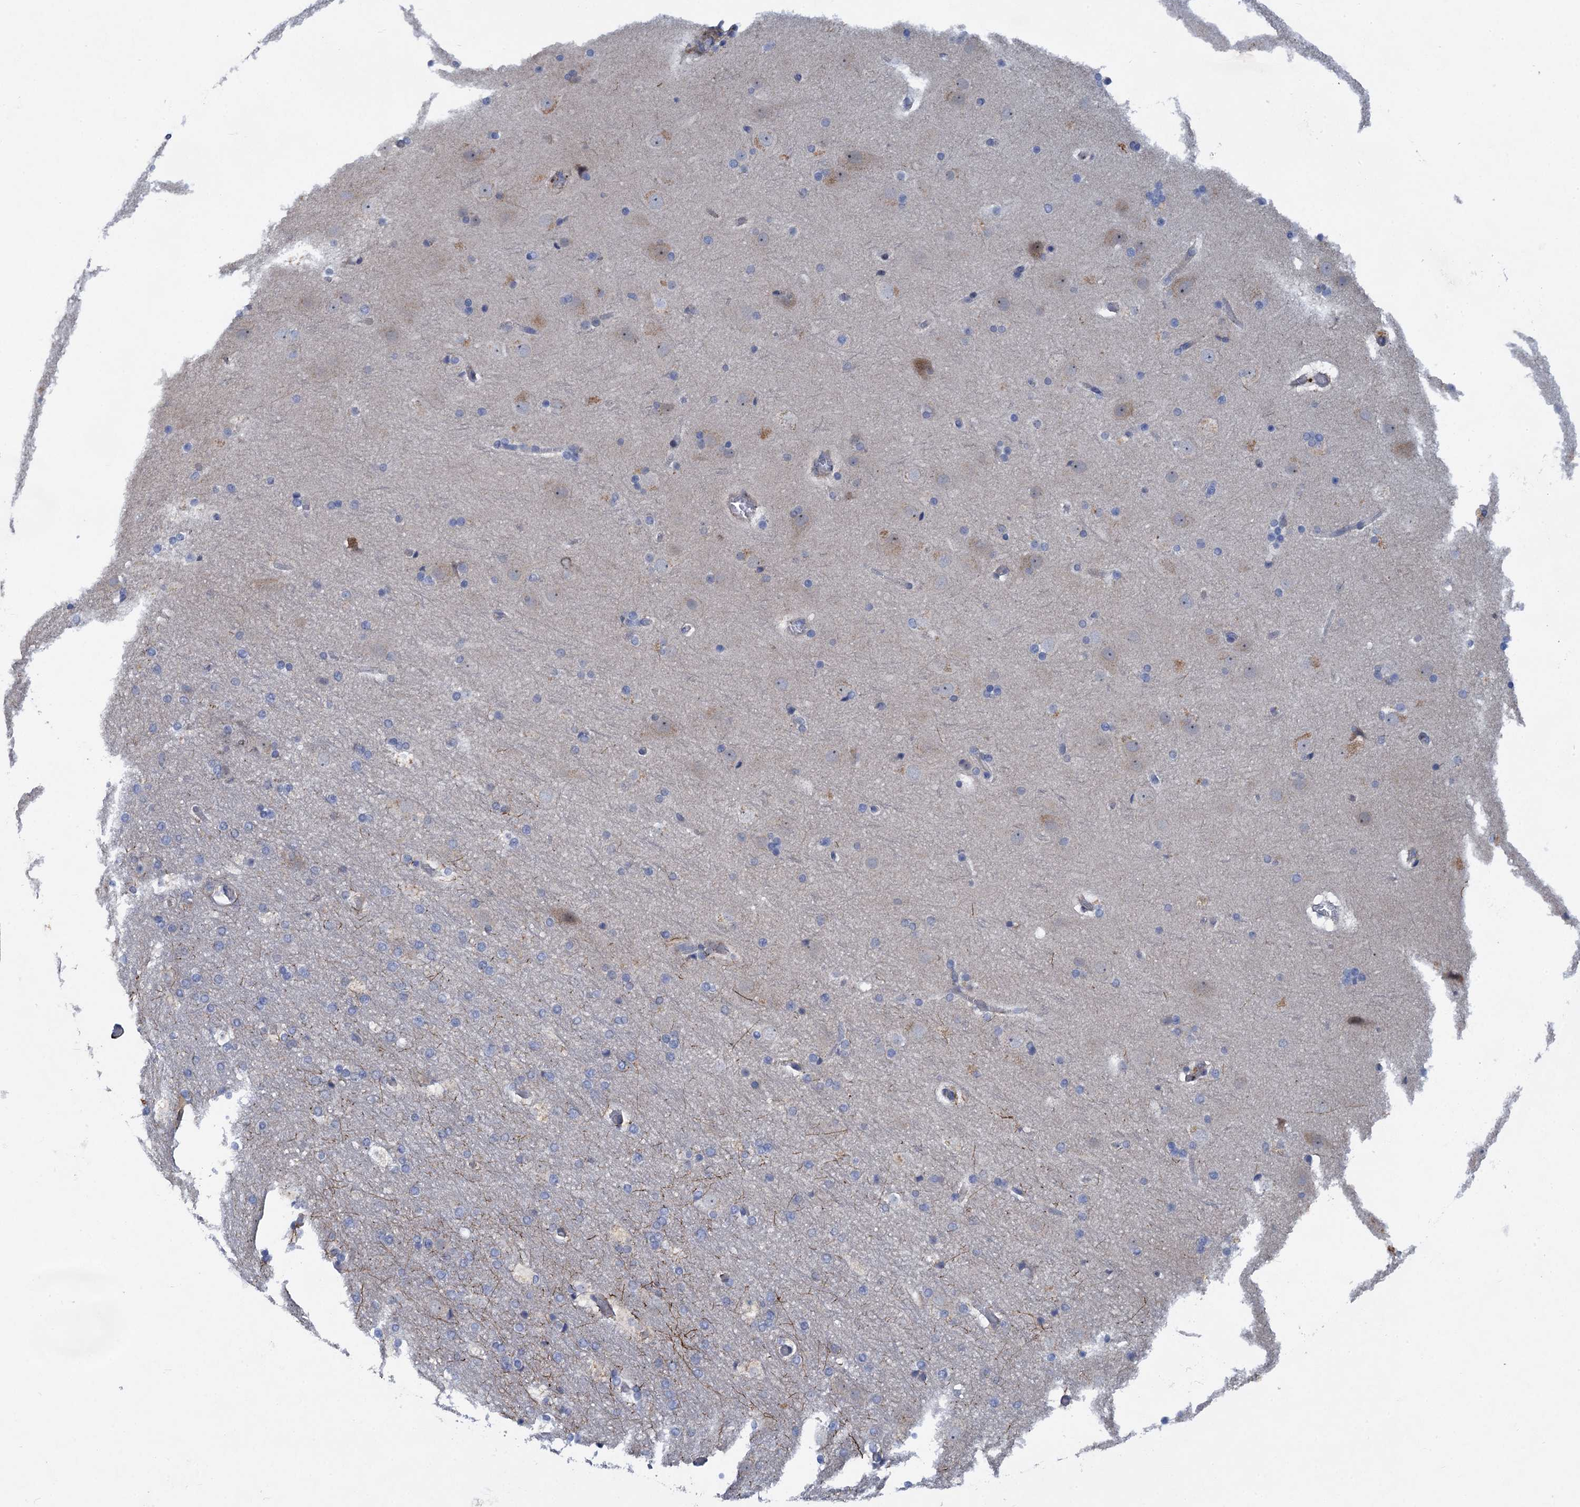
{"staining": {"intensity": "negative", "quantity": "none", "location": "none"}, "tissue": "cerebral cortex", "cell_type": "Endothelial cells", "image_type": "normal", "snomed": [{"axis": "morphology", "description": "Normal tissue, NOS"}, {"axis": "topography", "description": "Cerebral cortex"}], "caption": "Immunohistochemical staining of unremarkable human cerebral cortex exhibits no significant staining in endothelial cells. The staining is performed using DAB brown chromogen with nuclei counter-stained in using hematoxylin.", "gene": "QPCTL", "patient": {"sex": "male", "age": 57}}